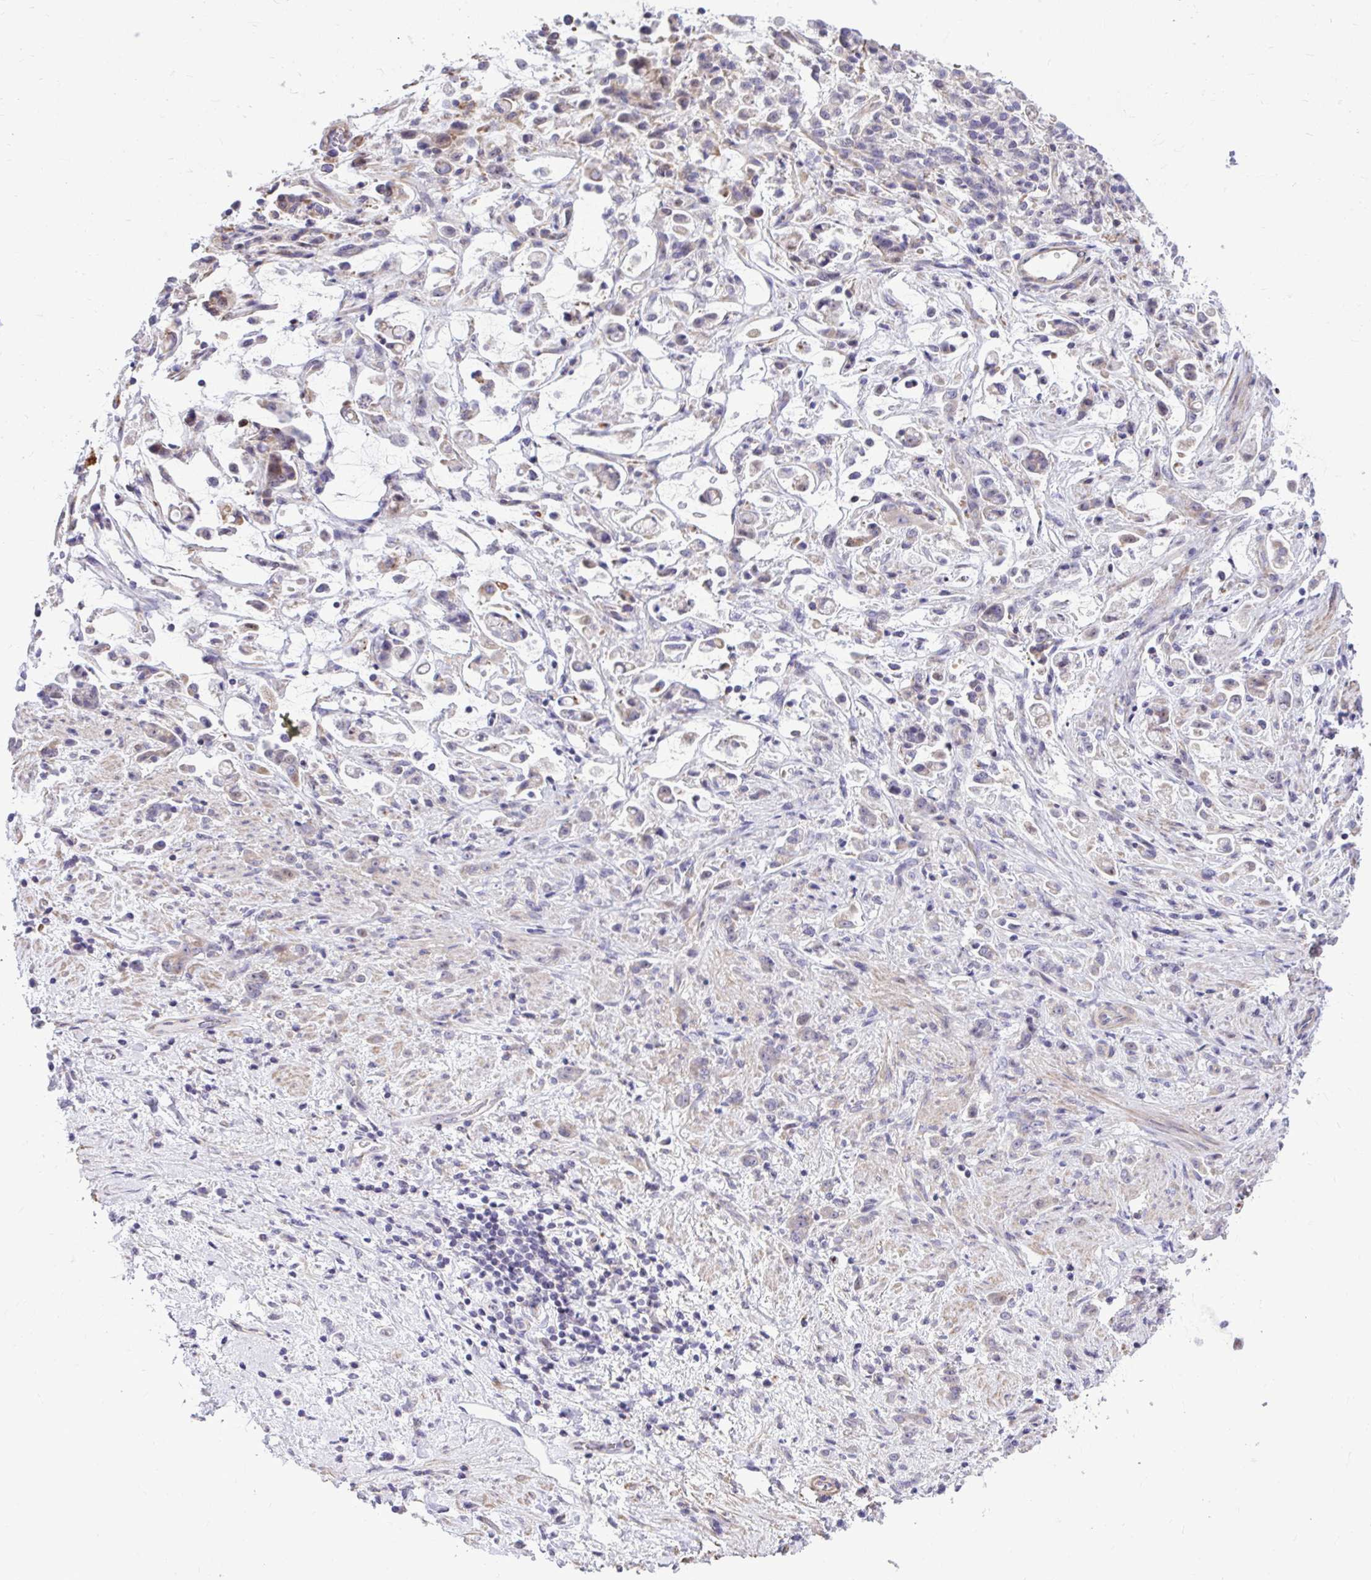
{"staining": {"intensity": "negative", "quantity": "none", "location": "none"}, "tissue": "stomach cancer", "cell_type": "Tumor cells", "image_type": "cancer", "snomed": [{"axis": "morphology", "description": "Adenocarcinoma, NOS"}, {"axis": "topography", "description": "Stomach"}], "caption": "Stomach adenocarcinoma stained for a protein using immunohistochemistry (IHC) exhibits no expression tumor cells.", "gene": "GRK4", "patient": {"sex": "female", "age": 60}}